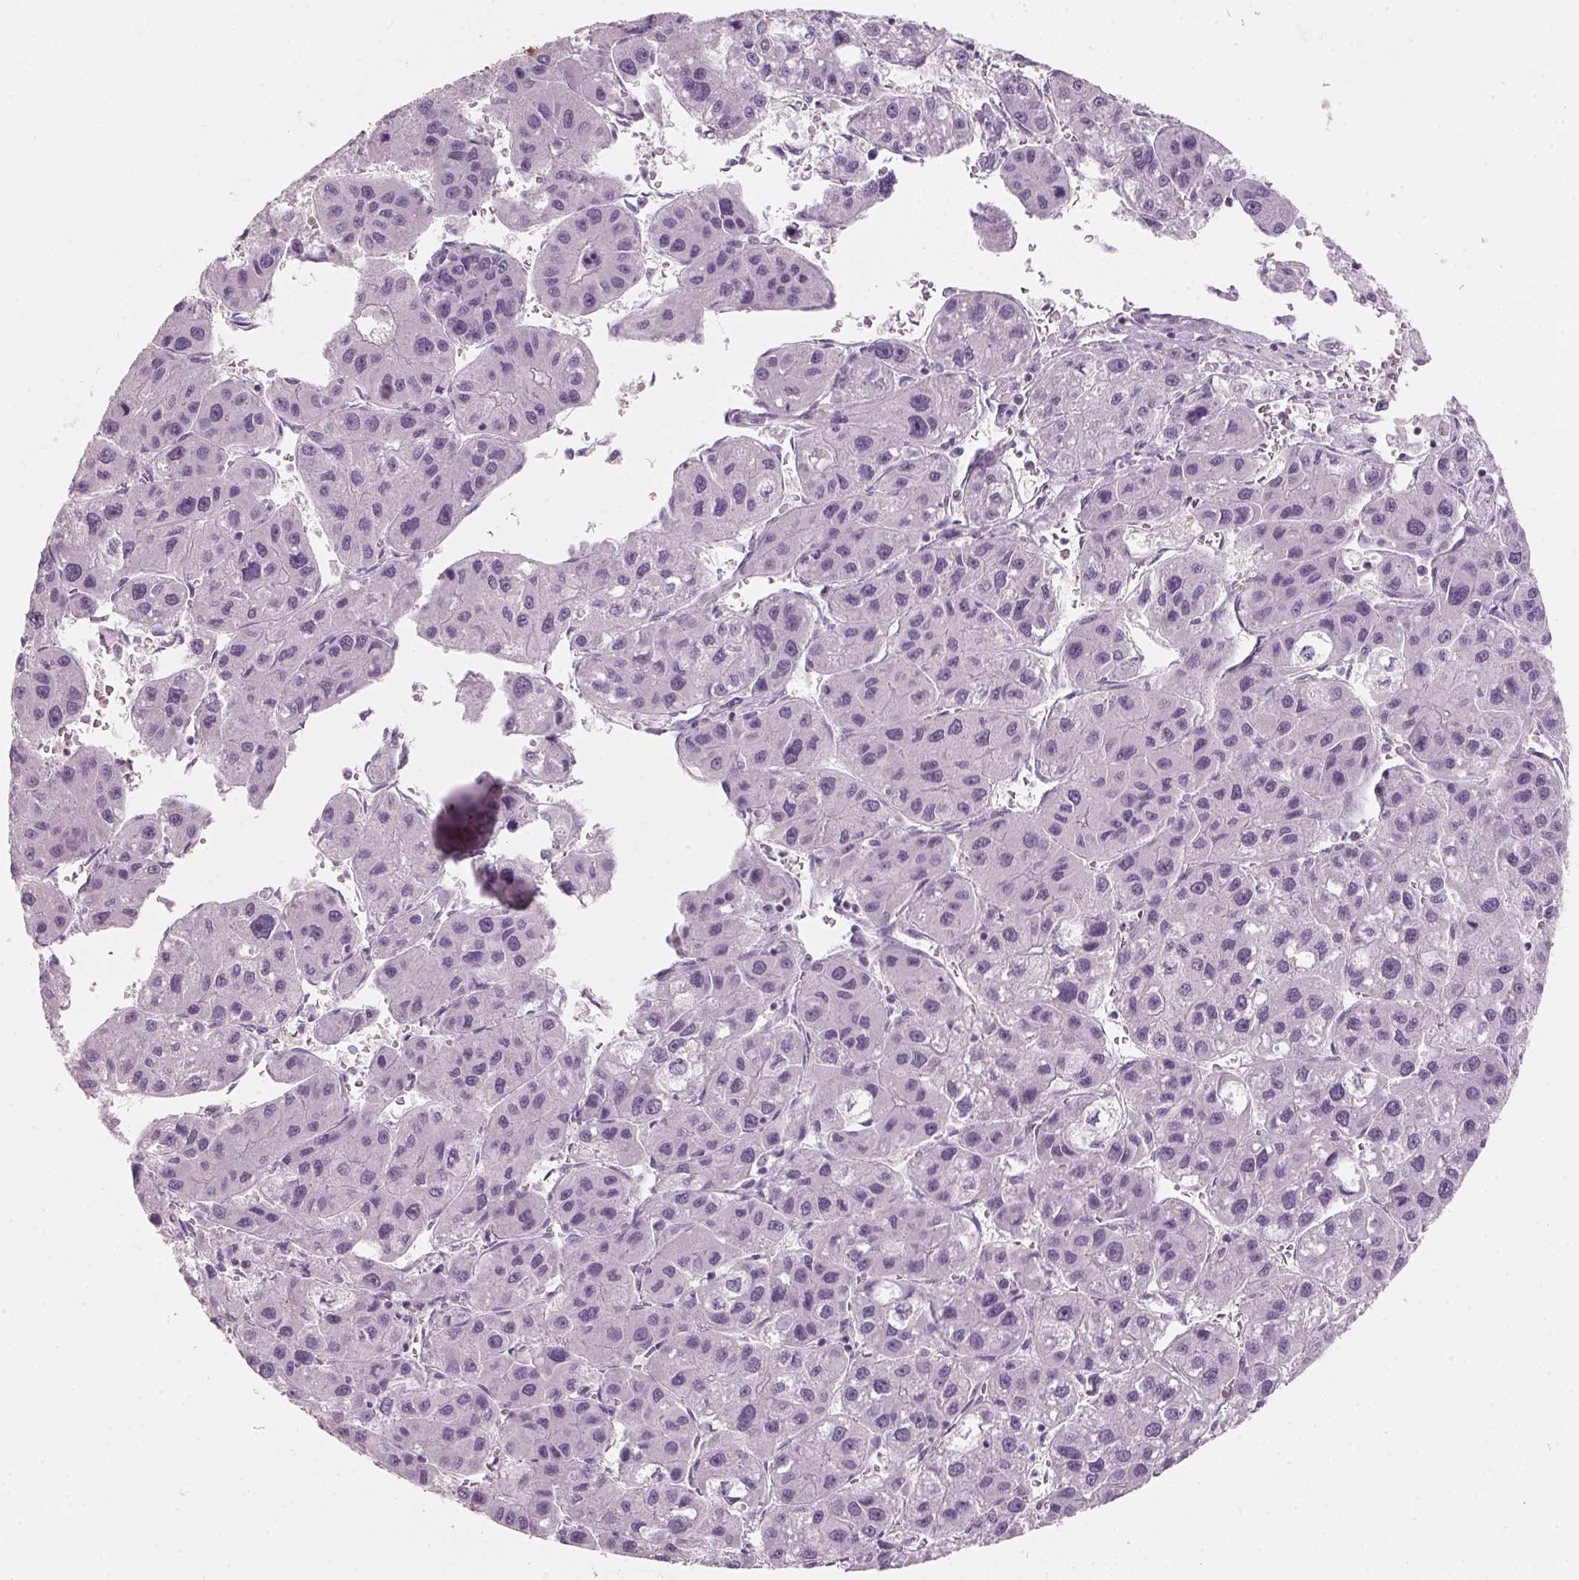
{"staining": {"intensity": "negative", "quantity": "none", "location": "none"}, "tissue": "liver cancer", "cell_type": "Tumor cells", "image_type": "cancer", "snomed": [{"axis": "morphology", "description": "Carcinoma, Hepatocellular, NOS"}, {"axis": "topography", "description": "Liver"}], "caption": "A micrograph of human liver cancer is negative for staining in tumor cells.", "gene": "DNTTIP2", "patient": {"sex": "male", "age": 73}}